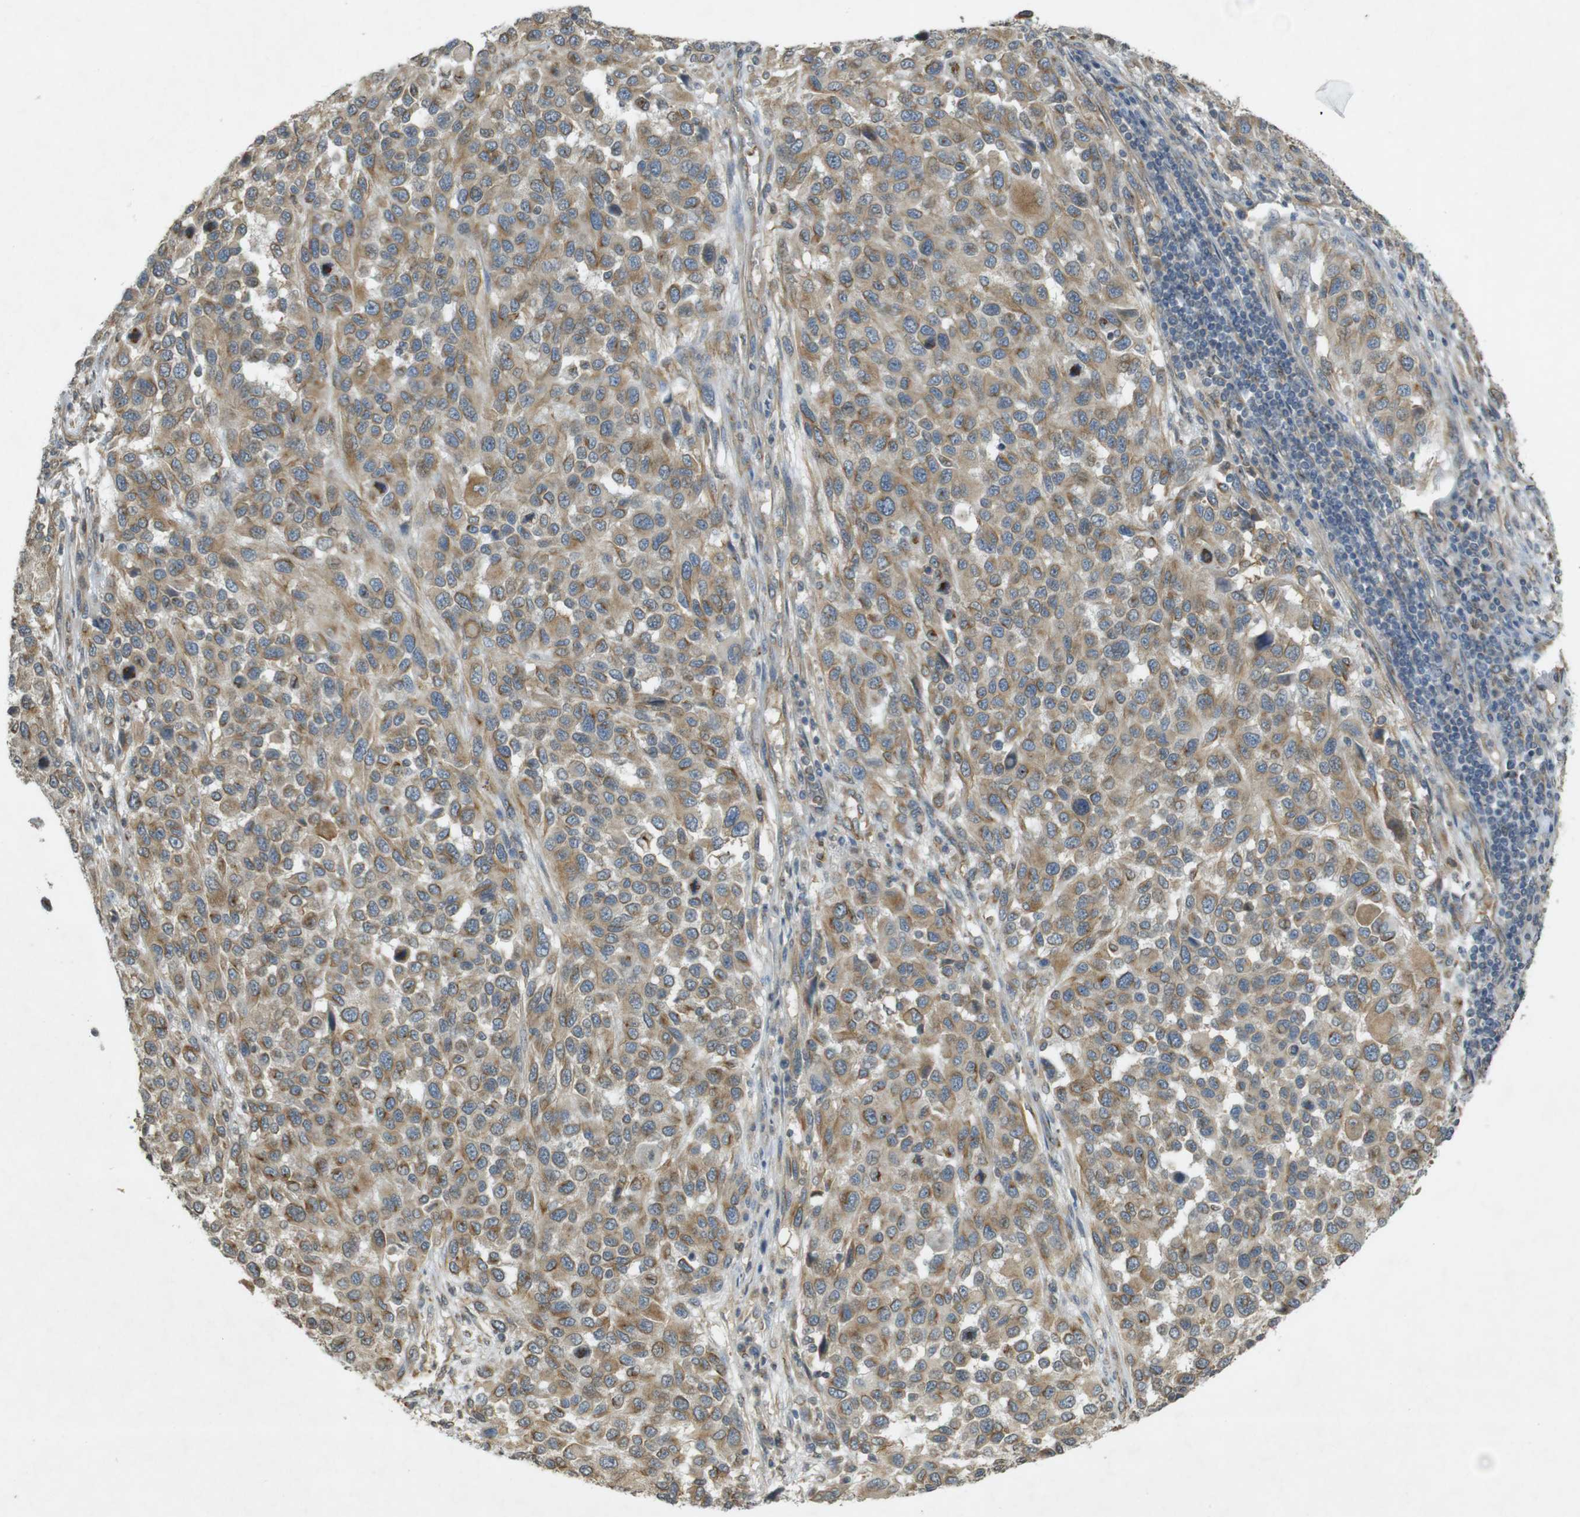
{"staining": {"intensity": "moderate", "quantity": ">75%", "location": "cytoplasmic/membranous"}, "tissue": "melanoma", "cell_type": "Tumor cells", "image_type": "cancer", "snomed": [{"axis": "morphology", "description": "Malignant melanoma, Metastatic site"}, {"axis": "topography", "description": "Lymph node"}], "caption": "A brown stain shows moderate cytoplasmic/membranous positivity of a protein in malignant melanoma (metastatic site) tumor cells. The staining was performed using DAB (3,3'-diaminobenzidine), with brown indicating positive protein expression. Nuclei are stained blue with hematoxylin.", "gene": "KIF5B", "patient": {"sex": "male", "age": 61}}